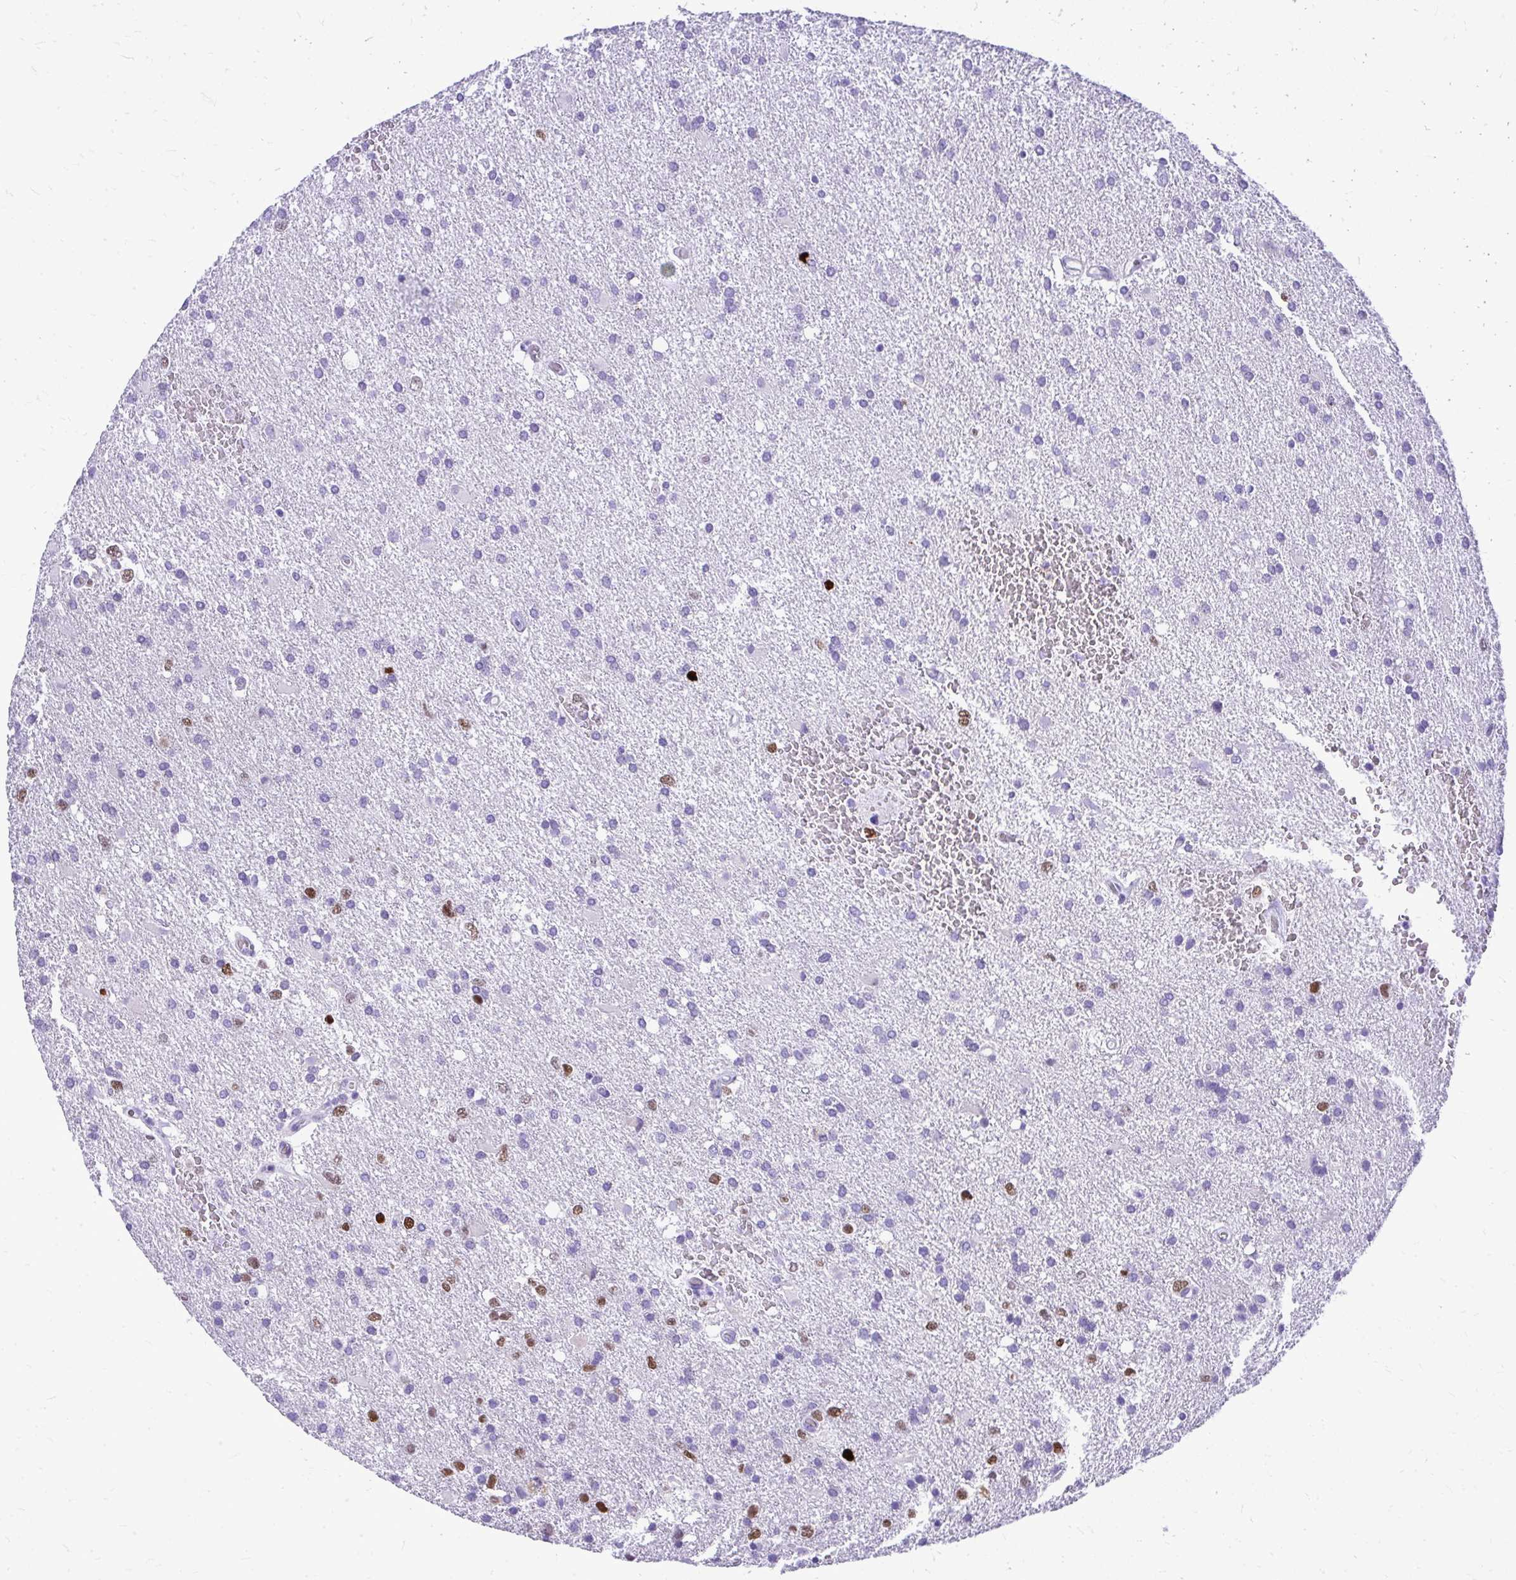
{"staining": {"intensity": "moderate", "quantity": "<25%", "location": "nuclear"}, "tissue": "glioma", "cell_type": "Tumor cells", "image_type": "cancer", "snomed": [{"axis": "morphology", "description": "Glioma, malignant, High grade"}, {"axis": "topography", "description": "Brain"}], "caption": "Protein positivity by IHC displays moderate nuclear positivity in about <25% of tumor cells in glioma. (DAB = brown stain, brightfield microscopy at high magnification).", "gene": "RALYL", "patient": {"sex": "male", "age": 68}}